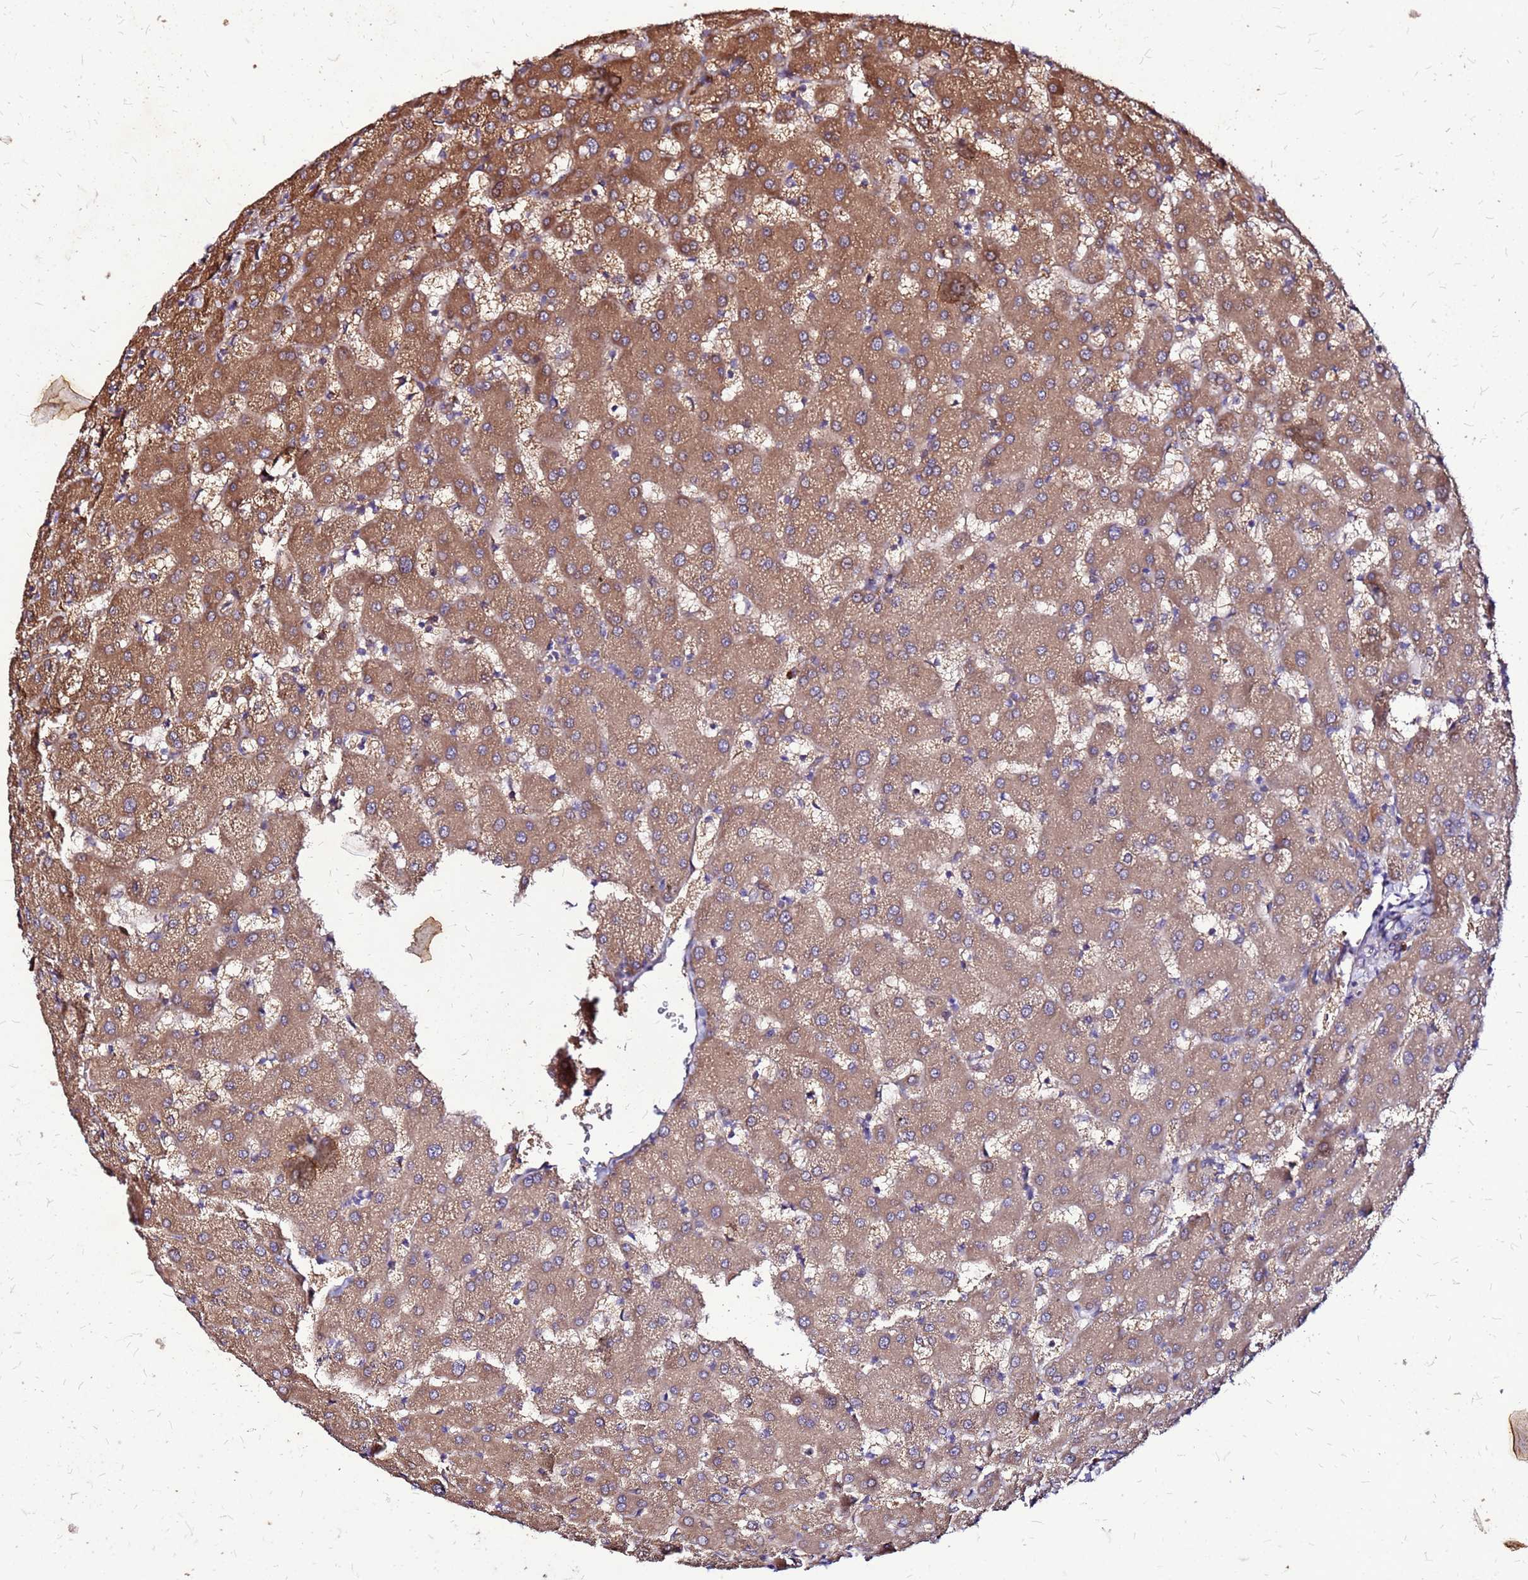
{"staining": {"intensity": "strong", "quantity": ">75%", "location": "cytoplasmic/membranous"}, "tissue": "liver", "cell_type": "Cholangiocytes", "image_type": "normal", "snomed": [{"axis": "morphology", "description": "Normal tissue, NOS"}, {"axis": "topography", "description": "Liver"}], "caption": "High-power microscopy captured an immunohistochemistry (IHC) photomicrograph of normal liver, revealing strong cytoplasmic/membranous expression in approximately >75% of cholangiocytes. Using DAB (3,3'-diaminobenzidine) (brown) and hematoxylin (blue) stains, captured at high magnification using brightfield microscopy.", "gene": "VMO1", "patient": {"sex": "female", "age": 63}}